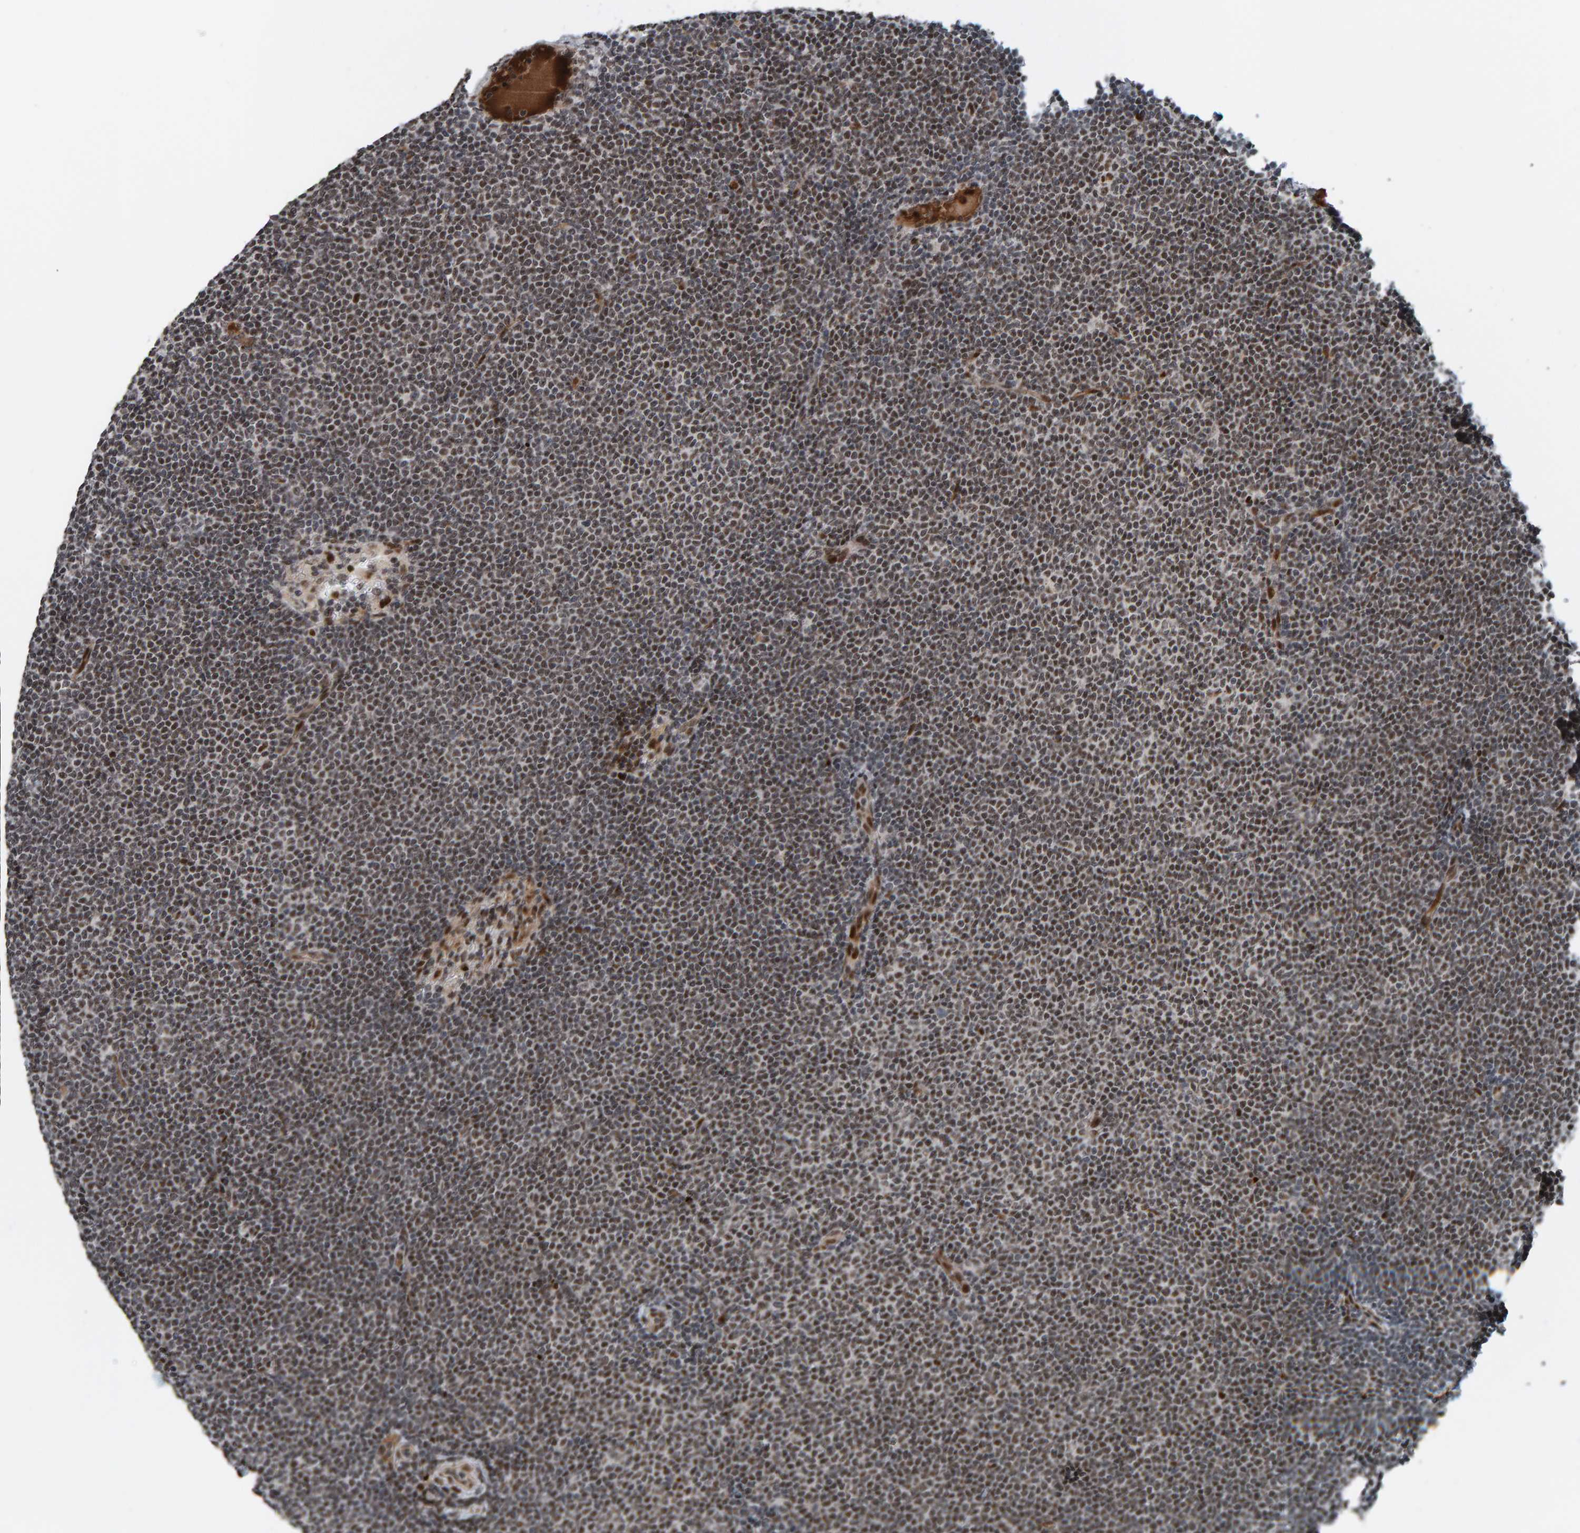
{"staining": {"intensity": "moderate", "quantity": ">75%", "location": "nuclear"}, "tissue": "lymphoma", "cell_type": "Tumor cells", "image_type": "cancer", "snomed": [{"axis": "morphology", "description": "Malignant lymphoma, non-Hodgkin's type, Low grade"}, {"axis": "topography", "description": "Lymph node"}], "caption": "Moderate nuclear protein expression is seen in about >75% of tumor cells in malignant lymphoma, non-Hodgkin's type (low-grade).", "gene": "ZNF366", "patient": {"sex": "female", "age": 53}}